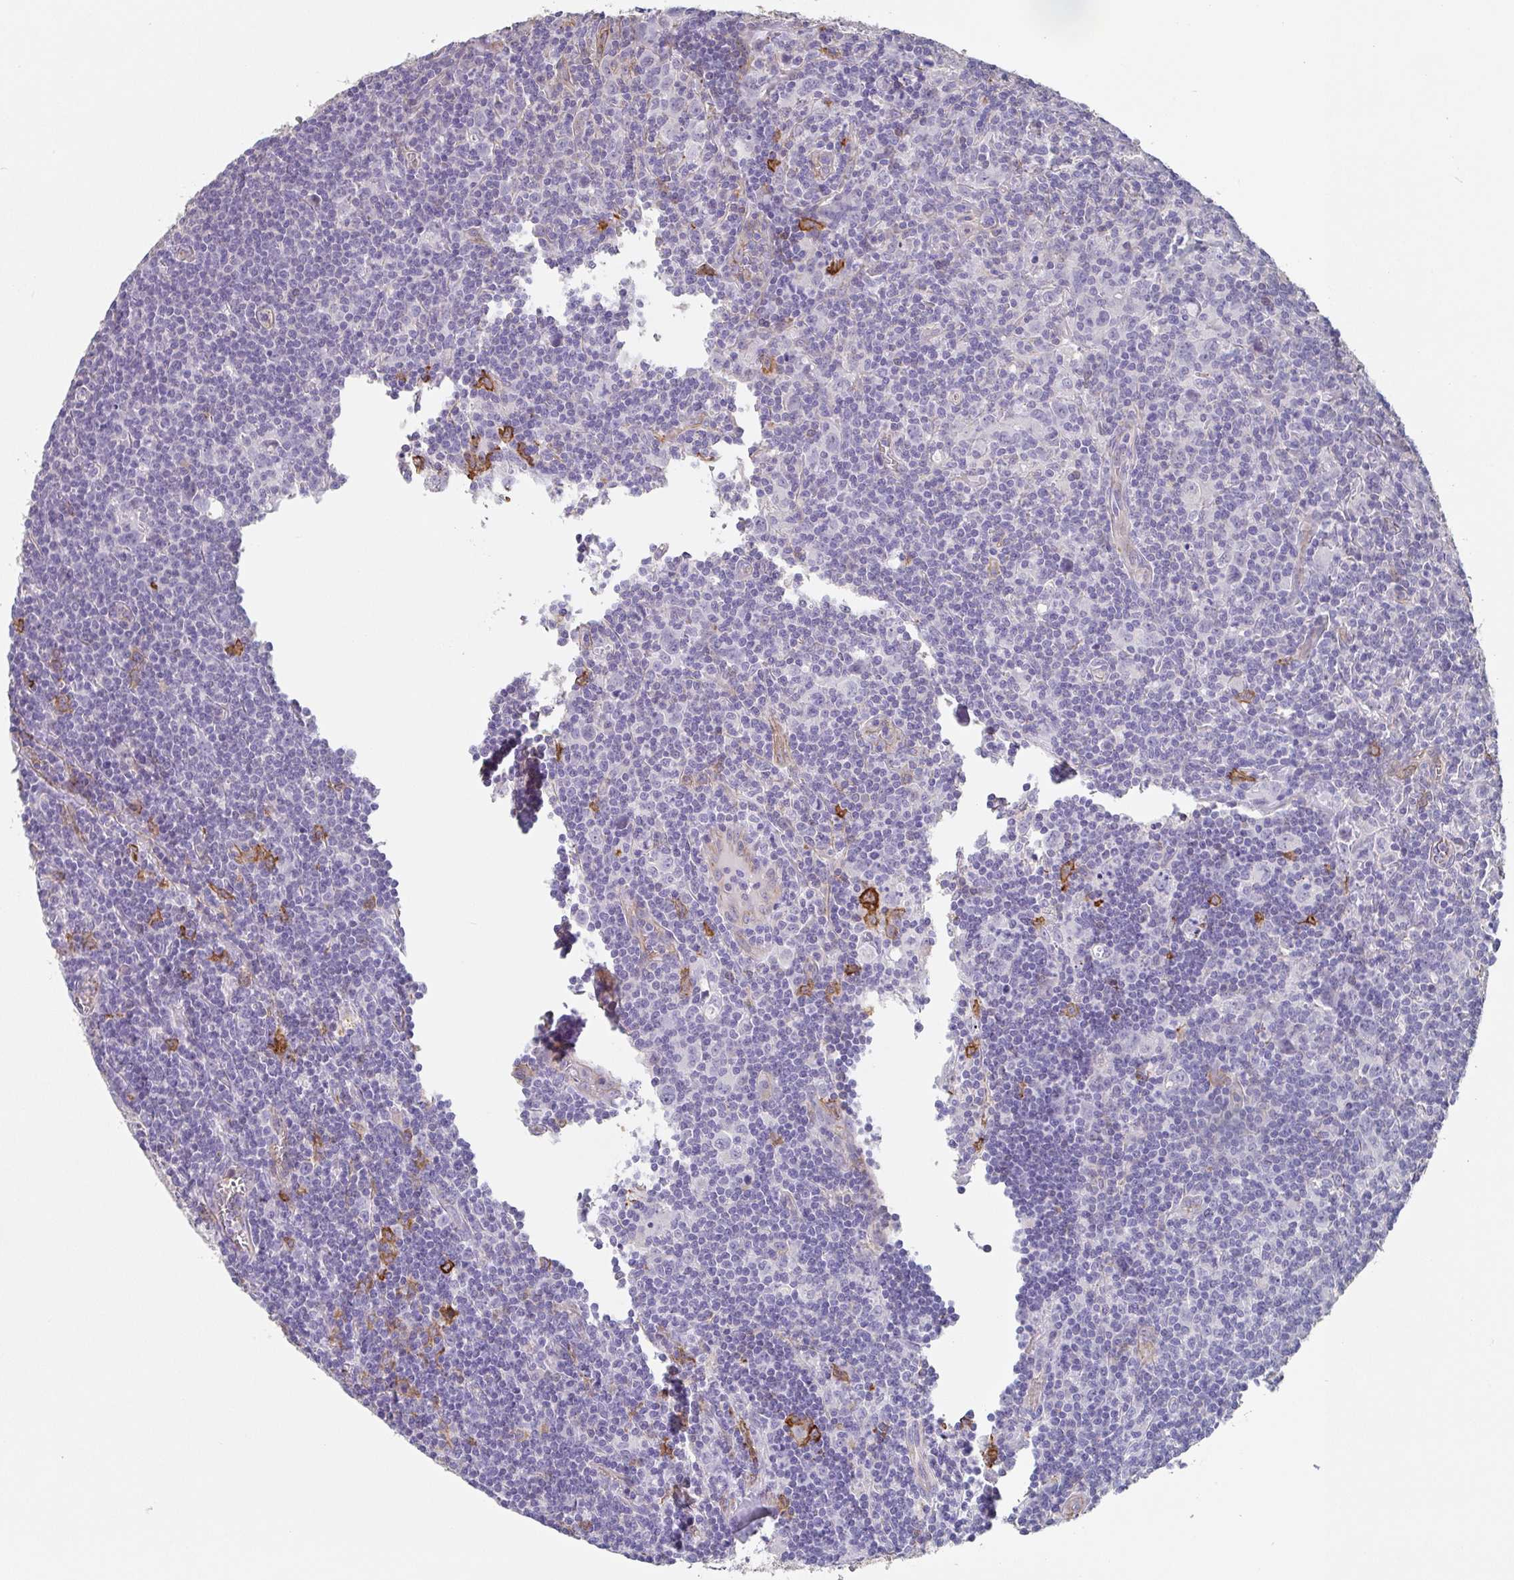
{"staining": {"intensity": "negative", "quantity": "none", "location": "none"}, "tissue": "lymphoma", "cell_type": "Tumor cells", "image_type": "cancer", "snomed": [{"axis": "morphology", "description": "Hodgkin's disease, NOS"}, {"axis": "topography", "description": "Lymph node"}], "caption": "DAB (3,3'-diaminobenzidine) immunohistochemical staining of human Hodgkin's disease demonstrates no significant expression in tumor cells. The staining was performed using DAB (3,3'-diaminobenzidine) to visualize the protein expression in brown, while the nuclei were stained in blue with hematoxylin (Magnification: 20x).", "gene": "DBN1", "patient": {"sex": "female", "age": 18}}